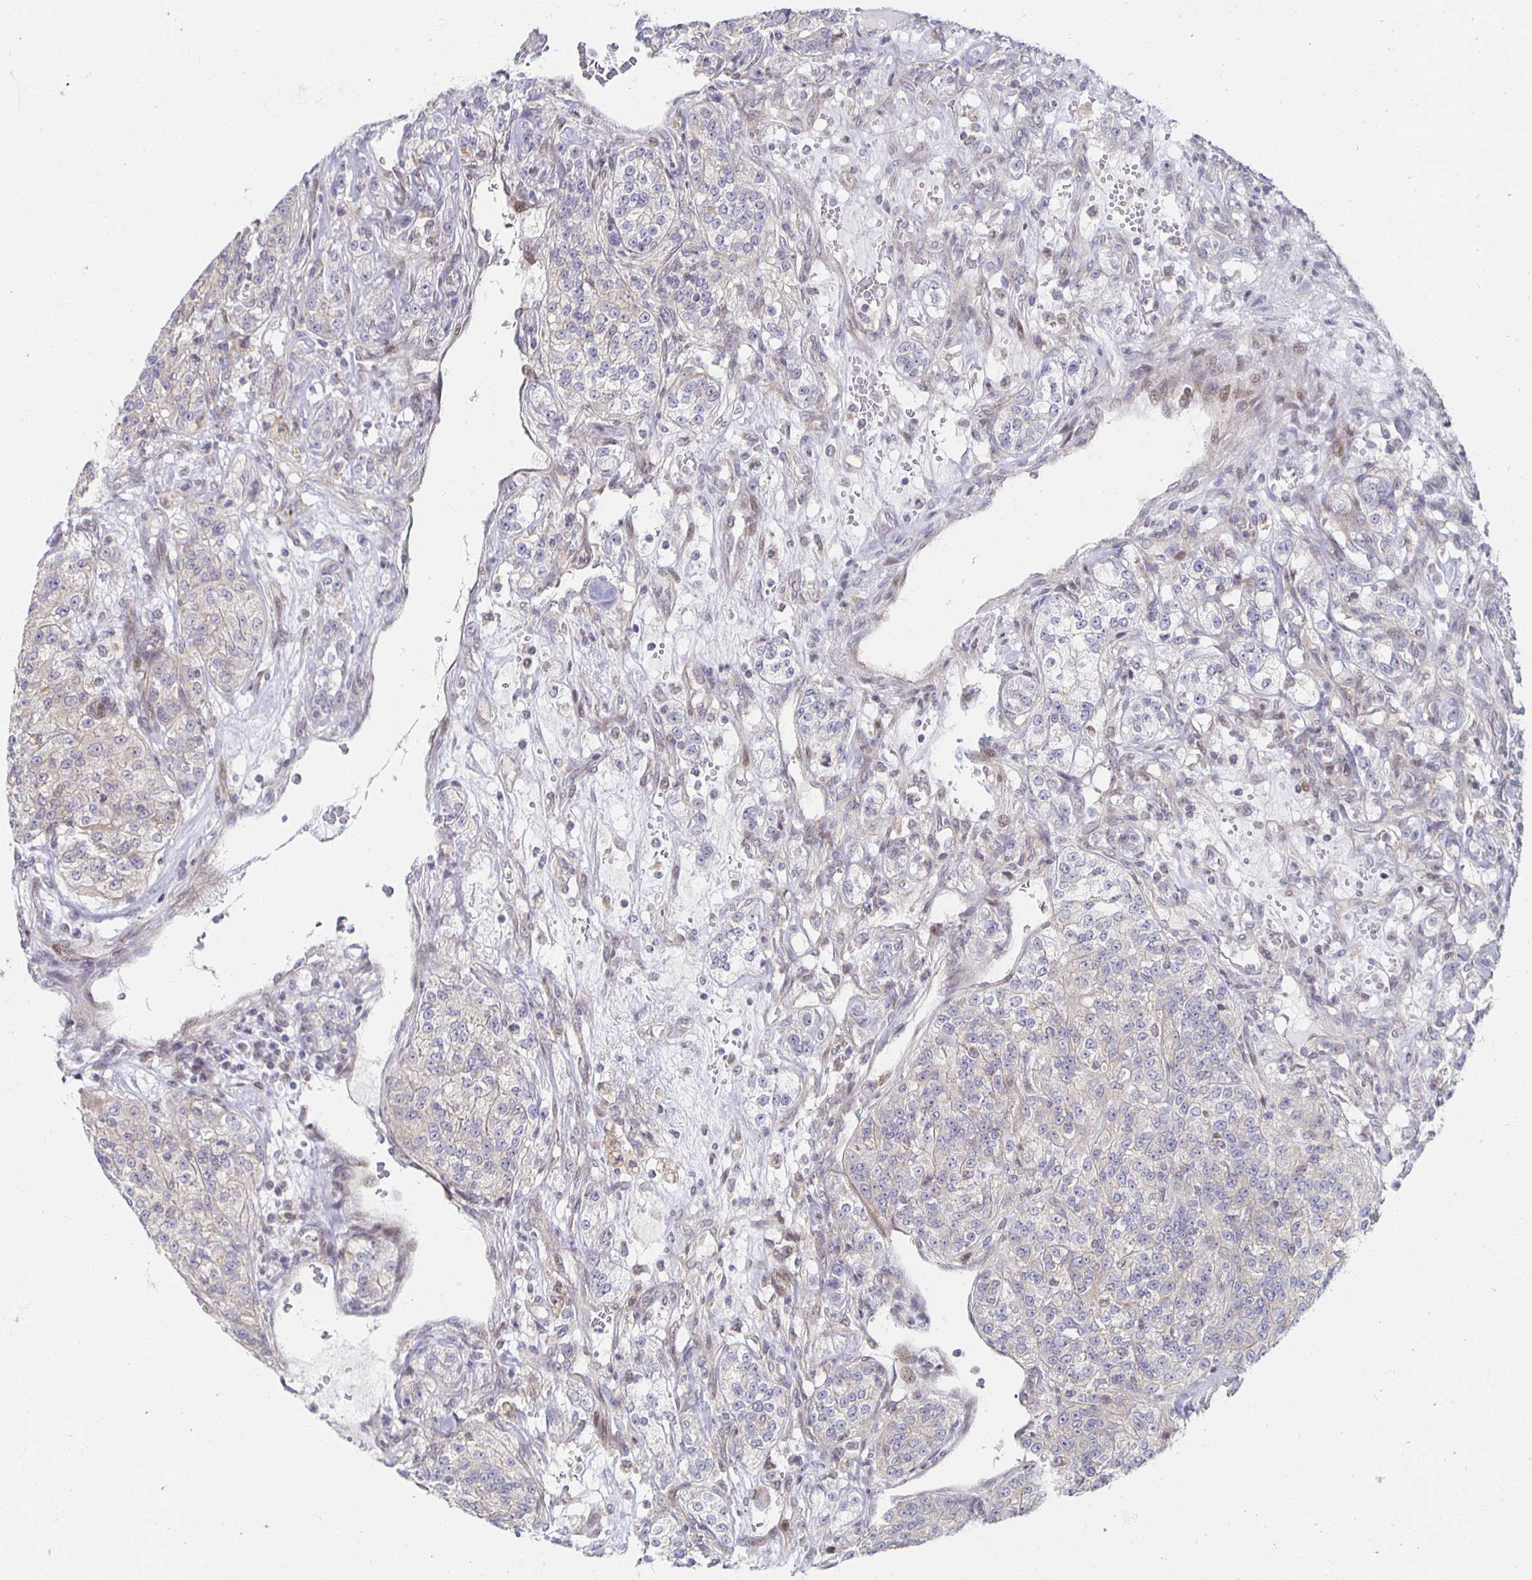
{"staining": {"intensity": "weak", "quantity": "<25%", "location": "cytoplasmic/membranous"}, "tissue": "renal cancer", "cell_type": "Tumor cells", "image_type": "cancer", "snomed": [{"axis": "morphology", "description": "Adenocarcinoma, NOS"}, {"axis": "topography", "description": "Kidney"}], "caption": "An image of renal adenocarcinoma stained for a protein shows no brown staining in tumor cells. (DAB (3,3'-diaminobenzidine) immunohistochemistry with hematoxylin counter stain).", "gene": "HCFC1R1", "patient": {"sex": "female", "age": 63}}